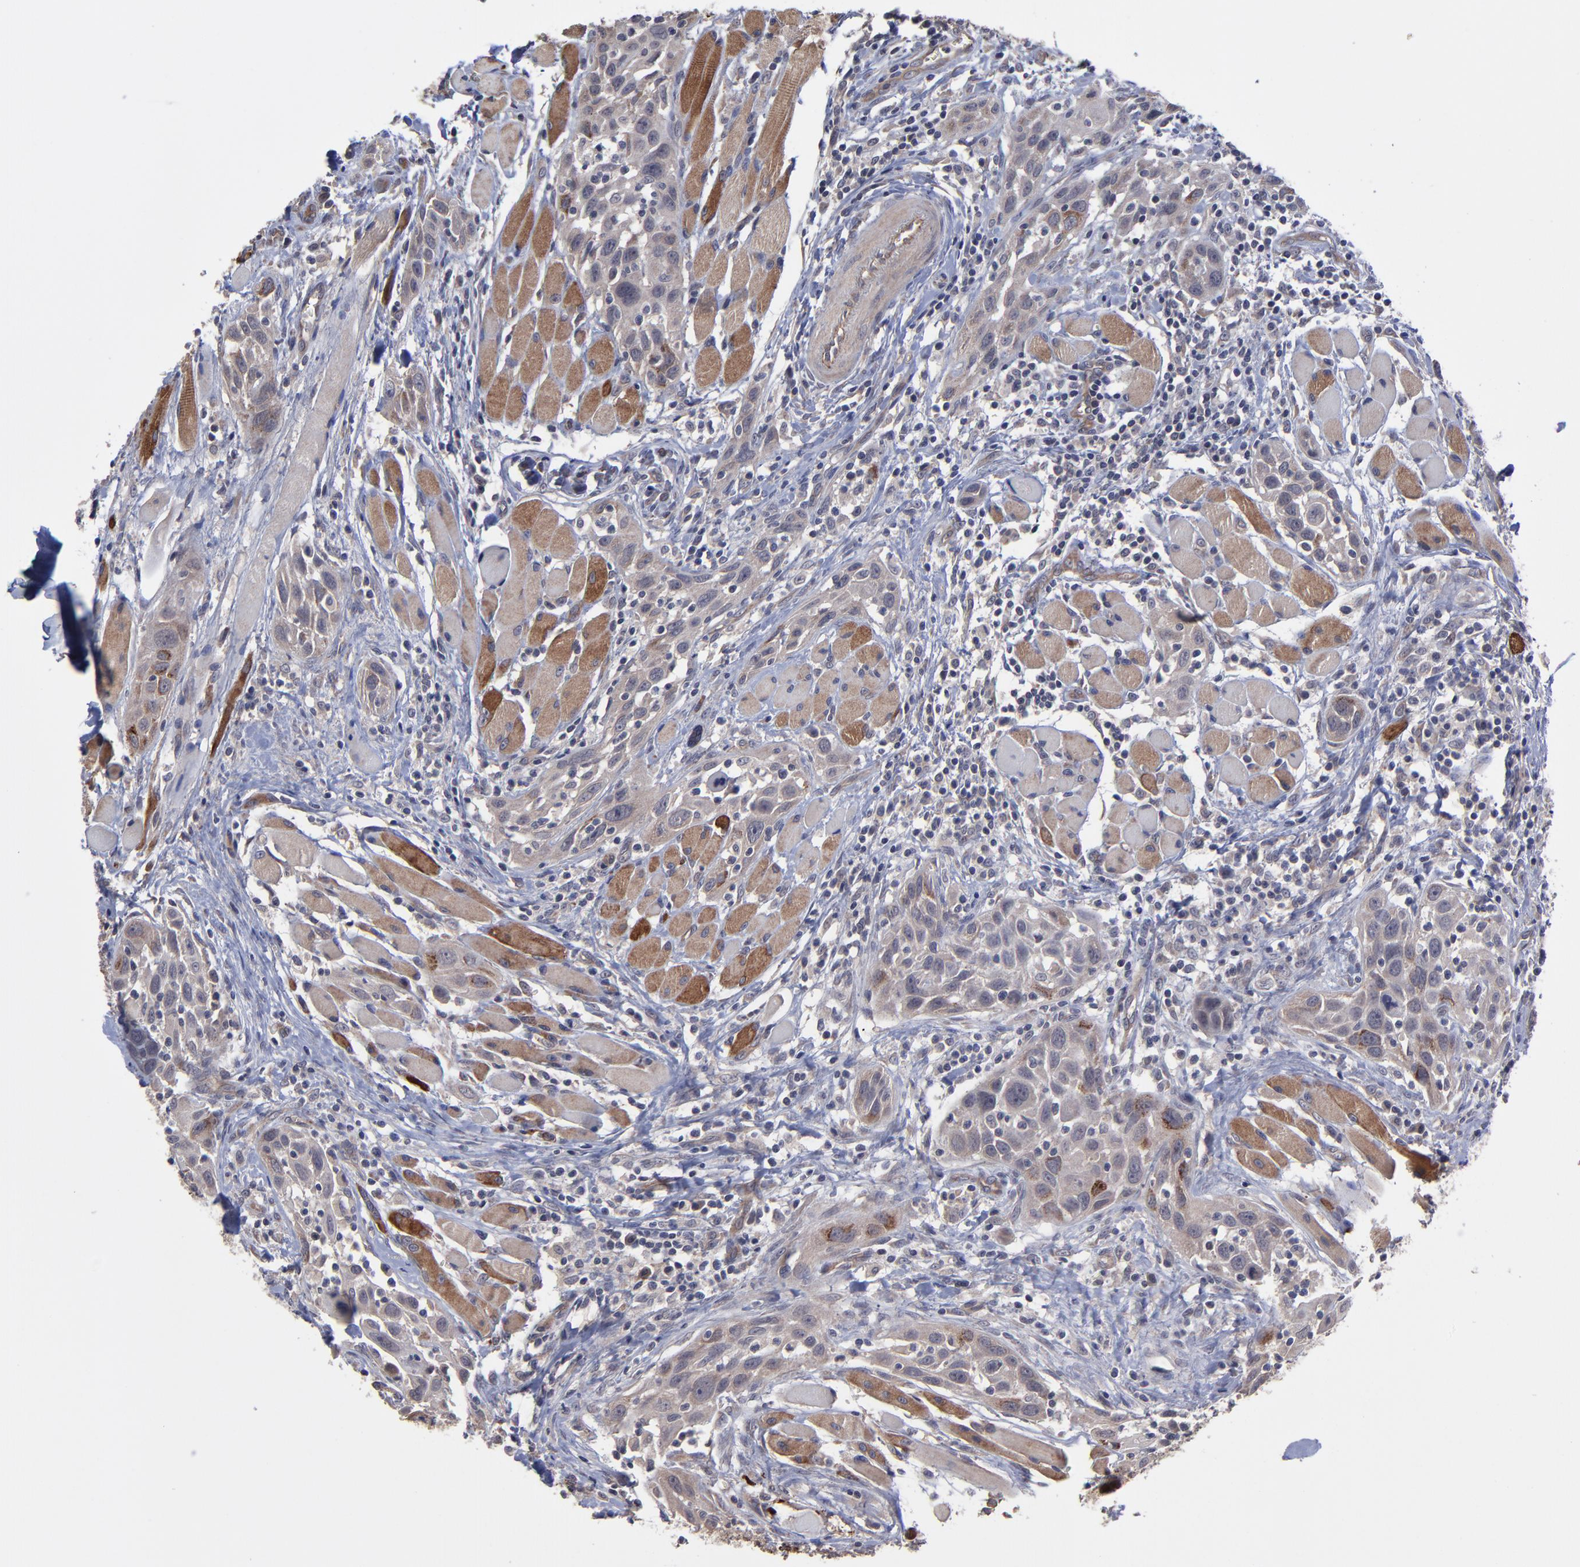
{"staining": {"intensity": "weak", "quantity": "<25%", "location": "cytoplasmic/membranous"}, "tissue": "head and neck cancer", "cell_type": "Tumor cells", "image_type": "cancer", "snomed": [{"axis": "morphology", "description": "Squamous cell carcinoma, NOS"}, {"axis": "topography", "description": "Oral tissue"}, {"axis": "topography", "description": "Head-Neck"}], "caption": "The image demonstrates no significant staining in tumor cells of squamous cell carcinoma (head and neck).", "gene": "ZNF780B", "patient": {"sex": "female", "age": 50}}